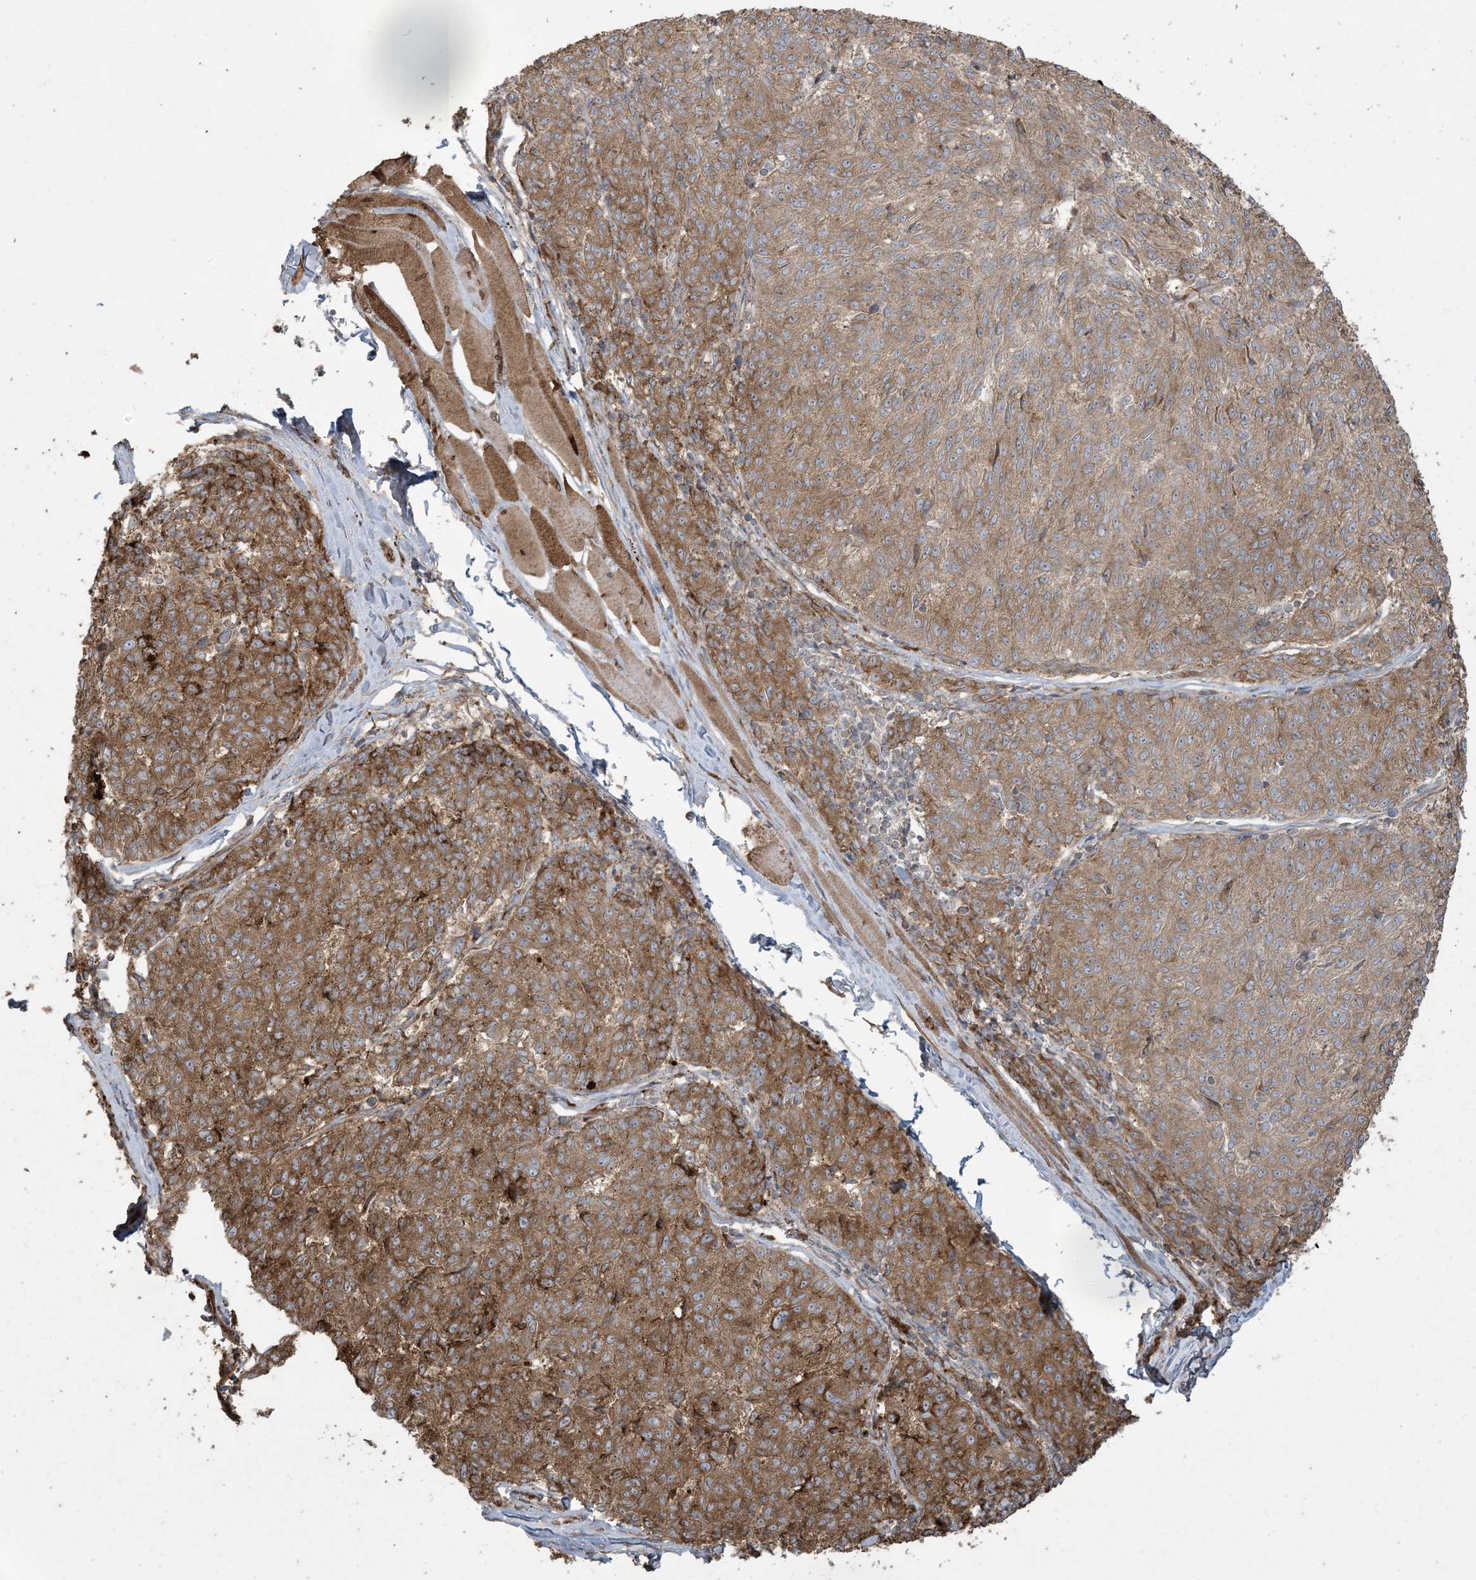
{"staining": {"intensity": "moderate", "quantity": ">75%", "location": "cytoplasmic/membranous"}, "tissue": "melanoma", "cell_type": "Tumor cells", "image_type": "cancer", "snomed": [{"axis": "morphology", "description": "Malignant melanoma, NOS"}, {"axis": "topography", "description": "Skin"}], "caption": "Malignant melanoma stained for a protein (brown) displays moderate cytoplasmic/membranous positive positivity in approximately >75% of tumor cells.", "gene": "KLHL18", "patient": {"sex": "female", "age": 72}}